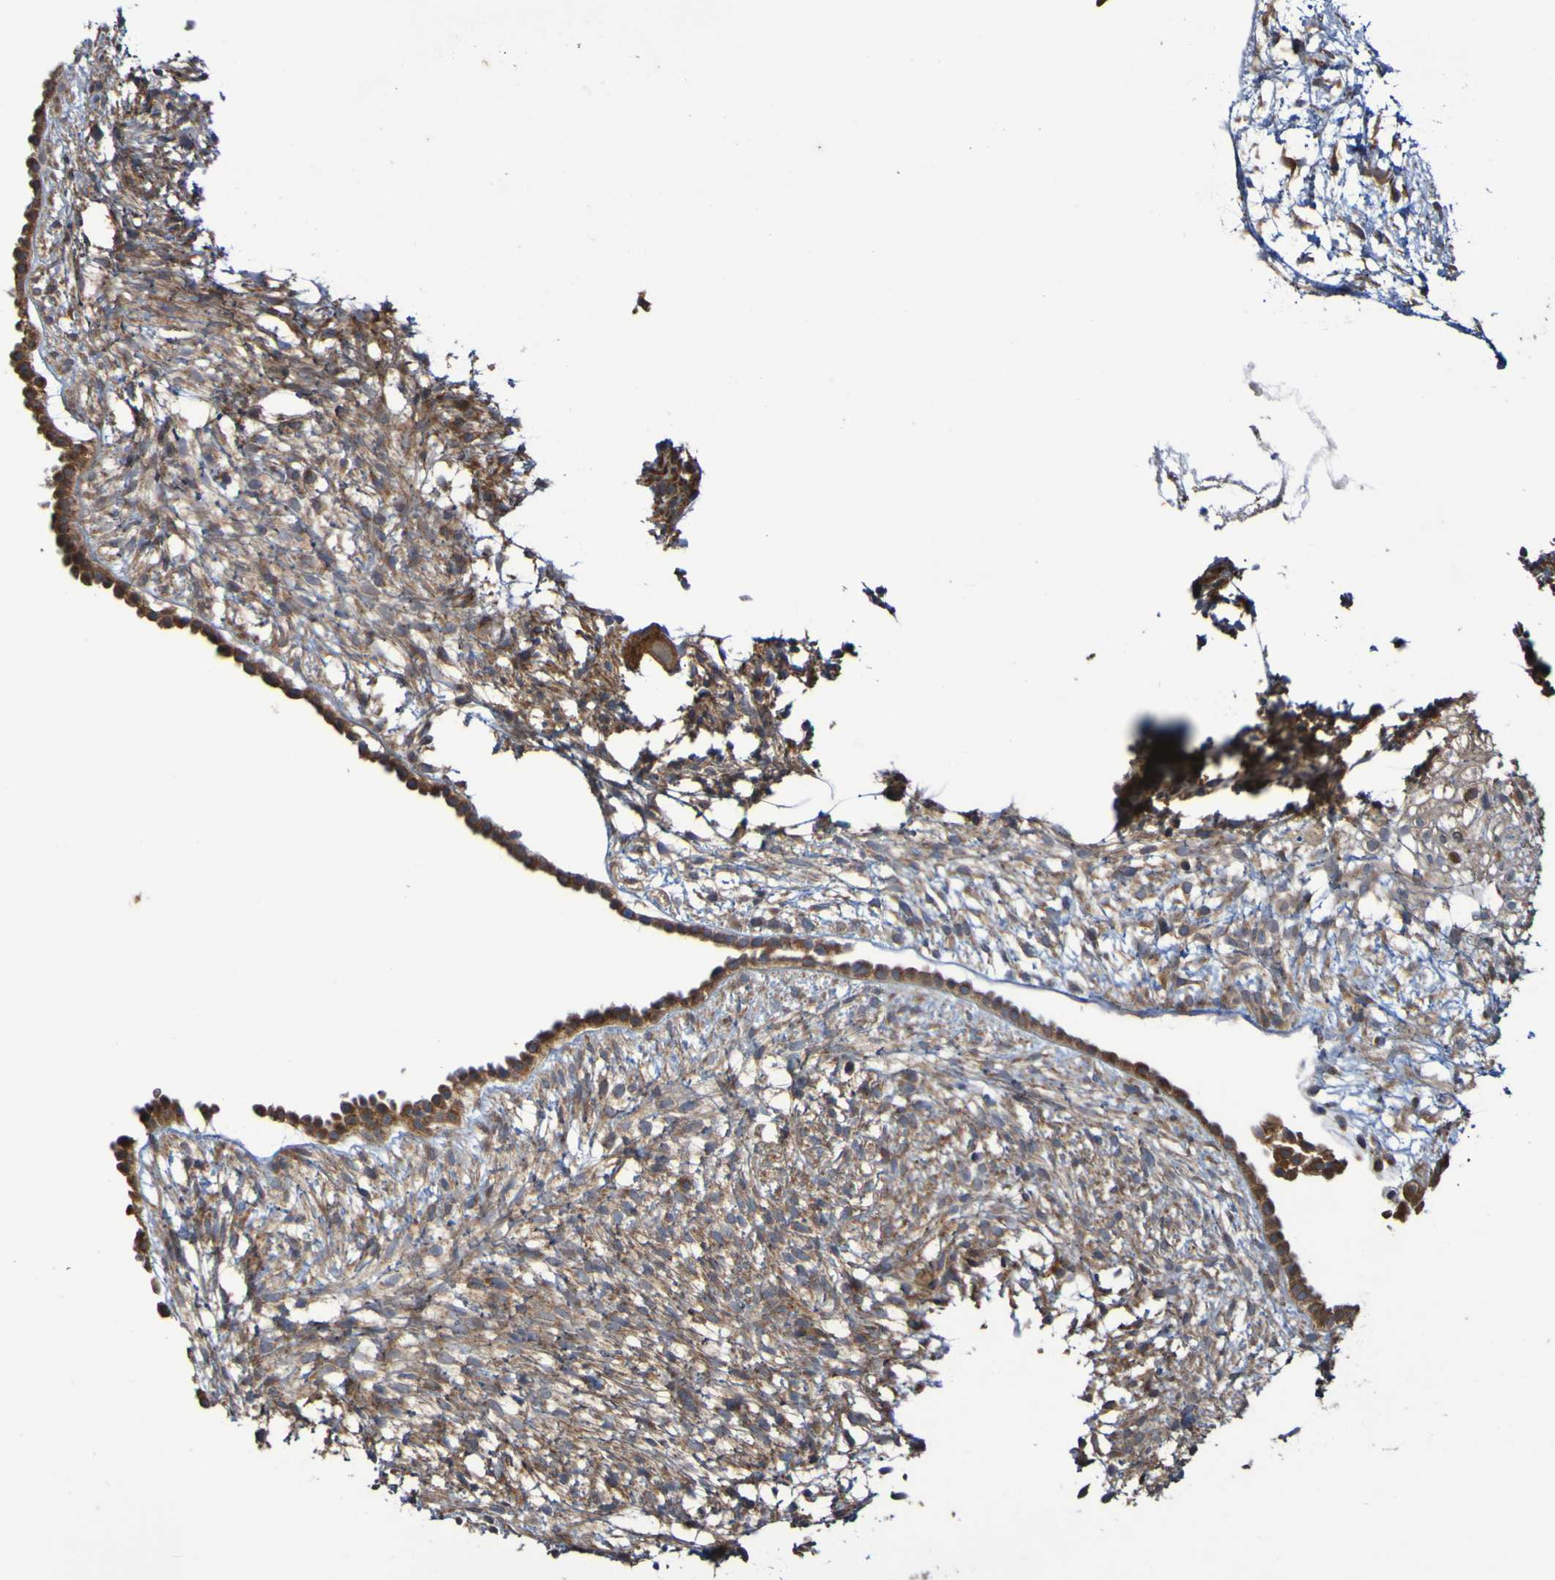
{"staining": {"intensity": "moderate", "quantity": ">75%", "location": "cytoplasmic/membranous"}, "tissue": "ovary", "cell_type": "Follicle cells", "image_type": "normal", "snomed": [{"axis": "morphology", "description": "Normal tissue, NOS"}, {"axis": "morphology", "description": "Cyst, NOS"}, {"axis": "topography", "description": "Ovary"}], "caption": "IHC histopathology image of benign ovary: human ovary stained using immunohistochemistry (IHC) demonstrates medium levels of moderate protein expression localized specifically in the cytoplasmic/membranous of follicle cells, appearing as a cytoplasmic/membranous brown color.", "gene": "UCN", "patient": {"sex": "female", "age": 18}}